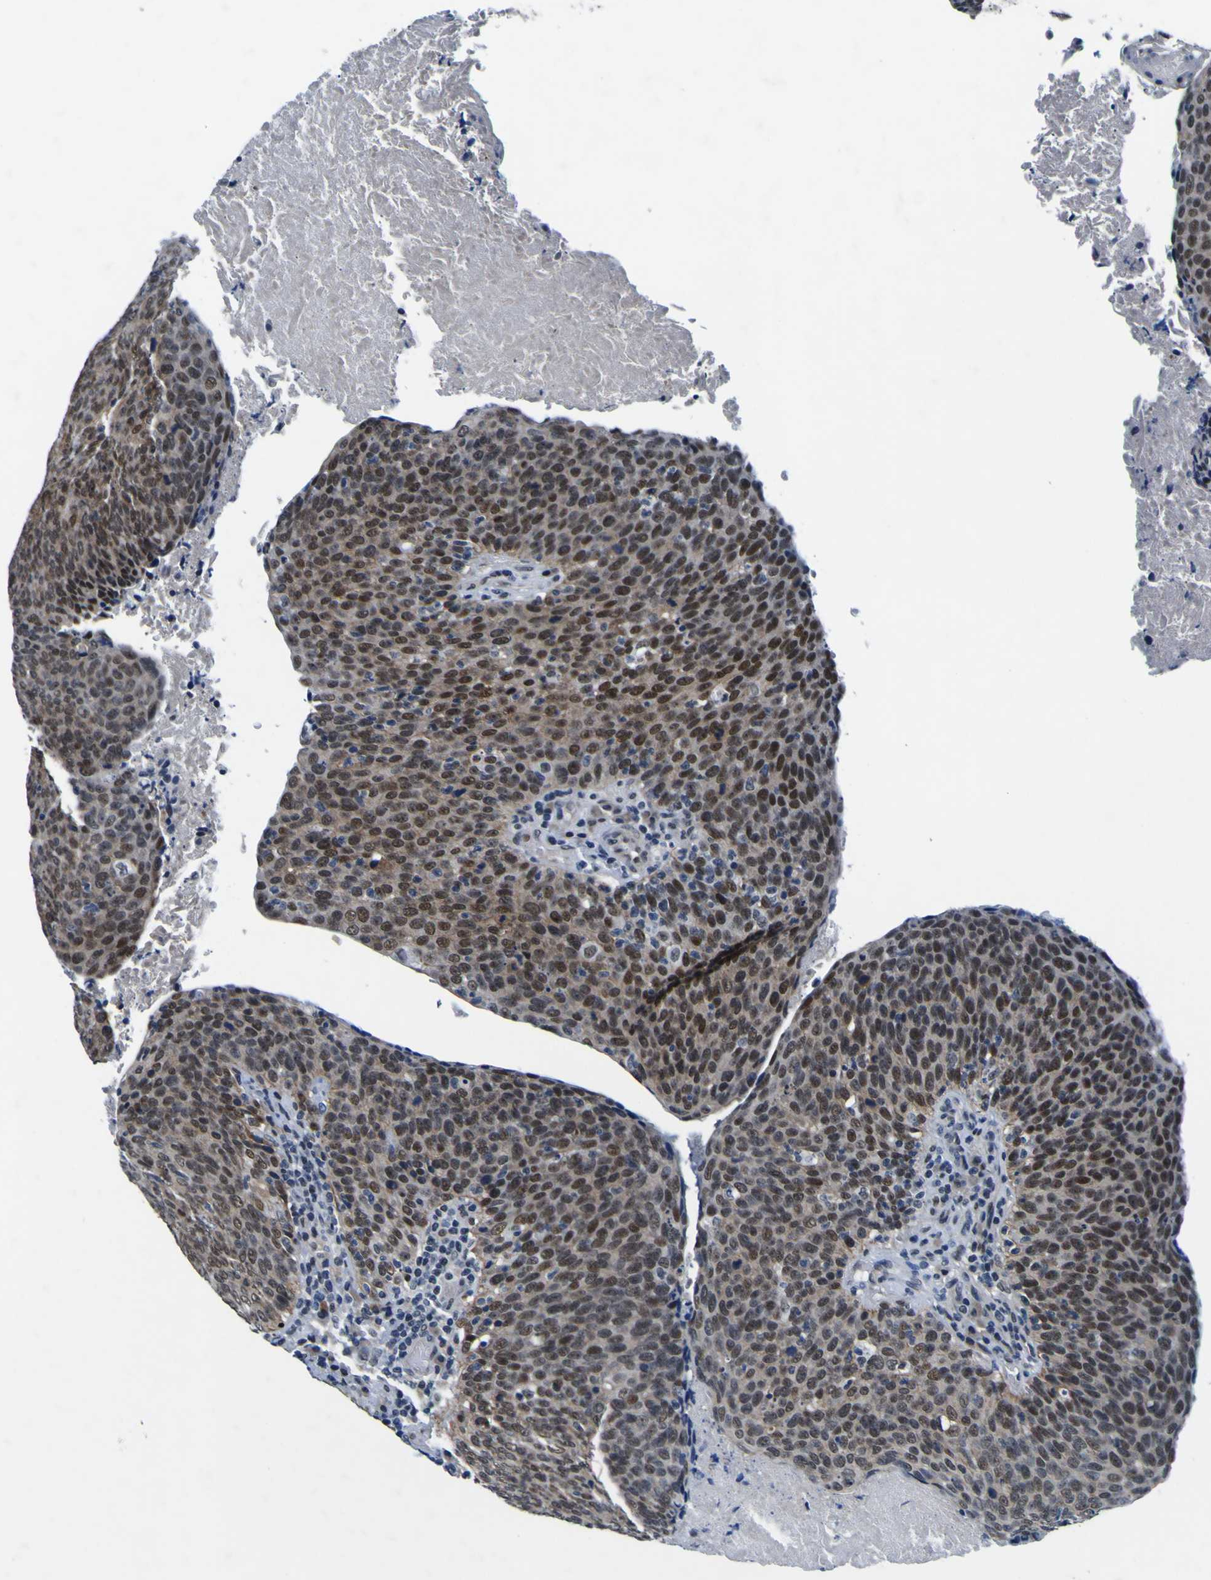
{"staining": {"intensity": "strong", "quantity": ">75%", "location": "nuclear"}, "tissue": "head and neck cancer", "cell_type": "Tumor cells", "image_type": "cancer", "snomed": [{"axis": "morphology", "description": "Squamous cell carcinoma, NOS"}, {"axis": "morphology", "description": "Squamous cell carcinoma, metastatic, NOS"}, {"axis": "topography", "description": "Lymph node"}, {"axis": "topography", "description": "Head-Neck"}], "caption": "Strong nuclear expression is present in about >75% of tumor cells in head and neck cancer (squamous cell carcinoma).", "gene": "CUL4B", "patient": {"sex": "male", "age": 62}}